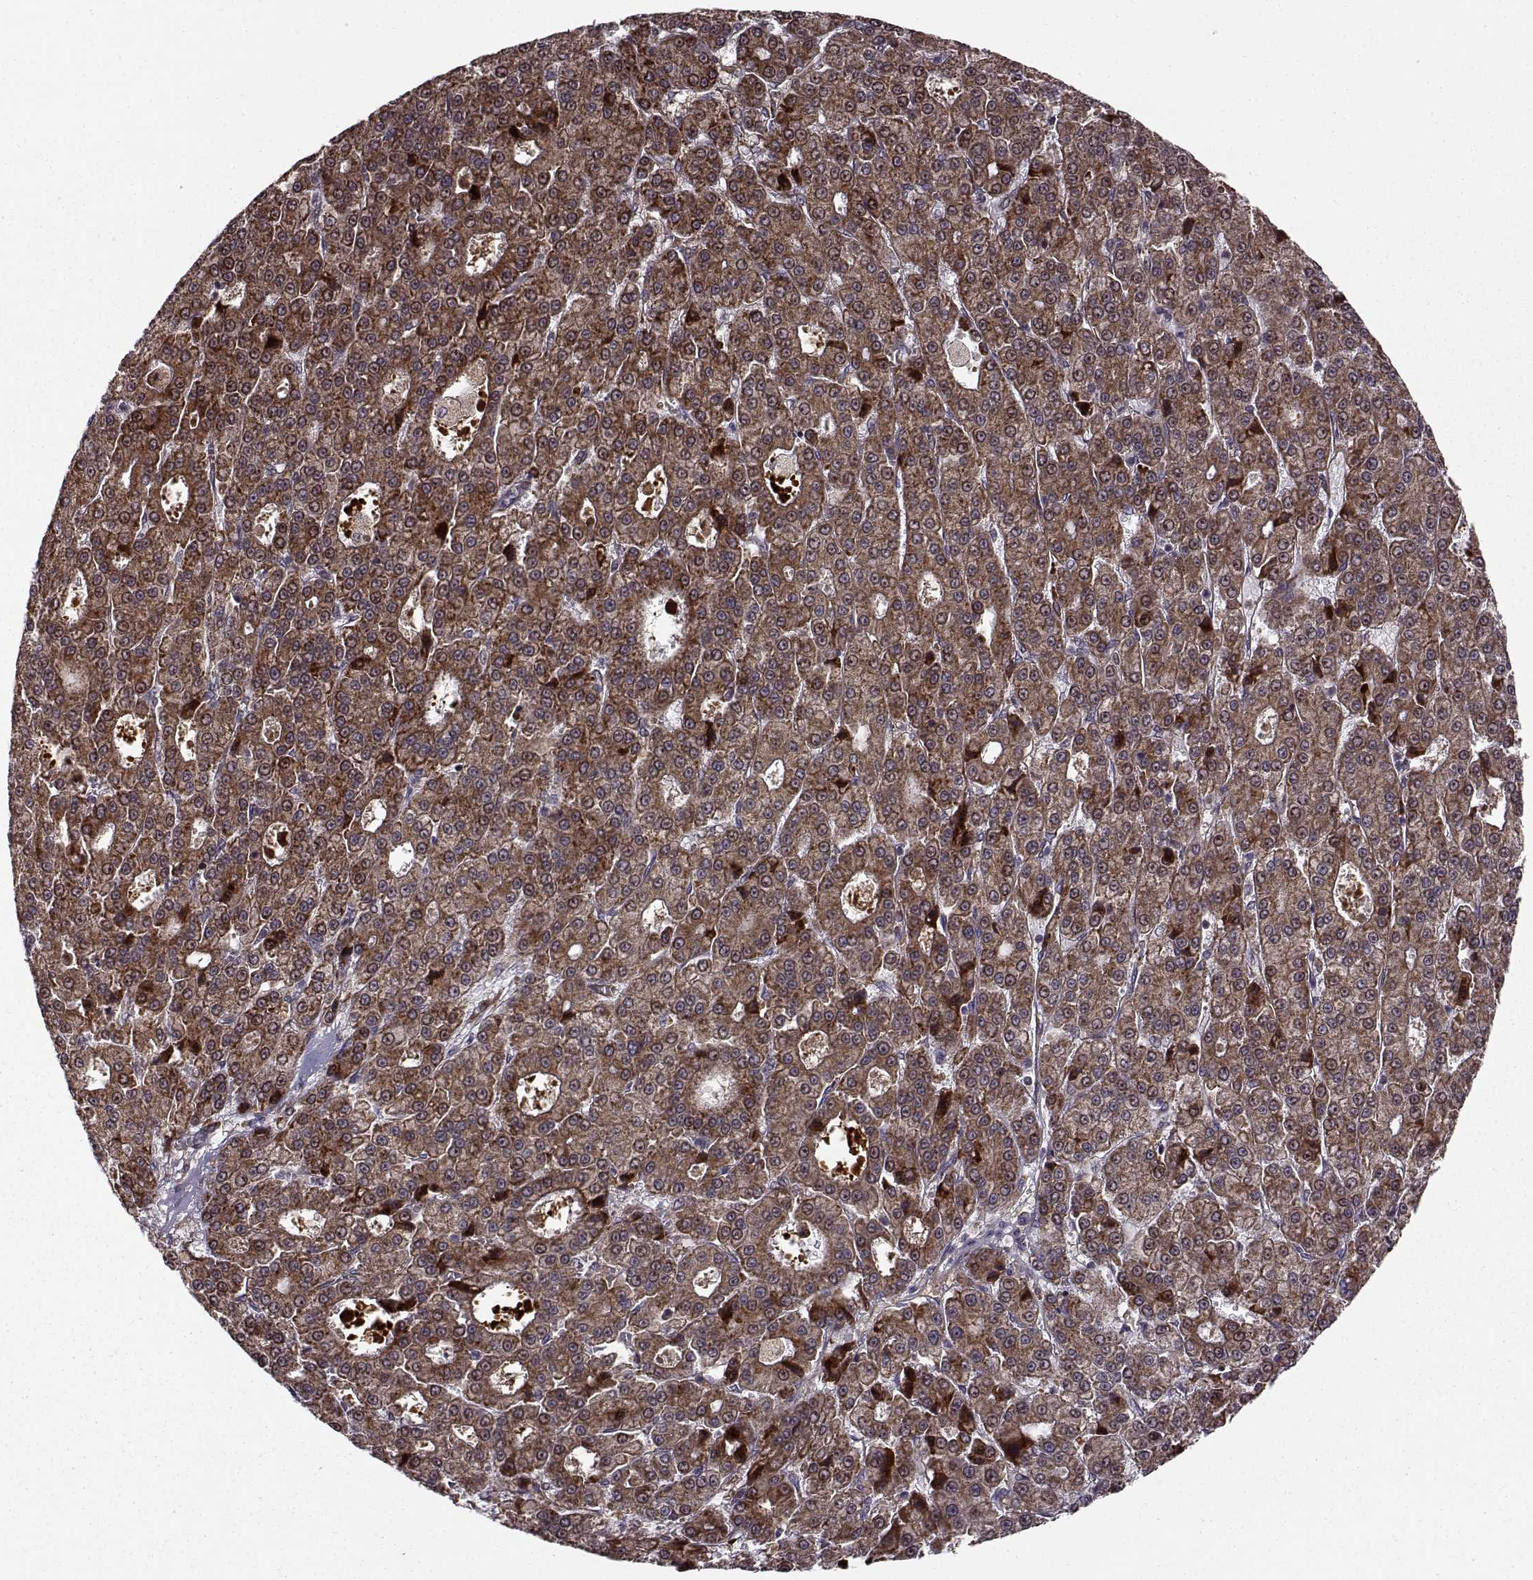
{"staining": {"intensity": "strong", "quantity": ">75%", "location": "cytoplasmic/membranous"}, "tissue": "liver cancer", "cell_type": "Tumor cells", "image_type": "cancer", "snomed": [{"axis": "morphology", "description": "Carcinoma, Hepatocellular, NOS"}, {"axis": "topography", "description": "Liver"}], "caption": "Strong cytoplasmic/membranous staining is seen in approximately >75% of tumor cells in liver cancer (hepatocellular carcinoma).", "gene": "RPL31", "patient": {"sex": "male", "age": 70}}